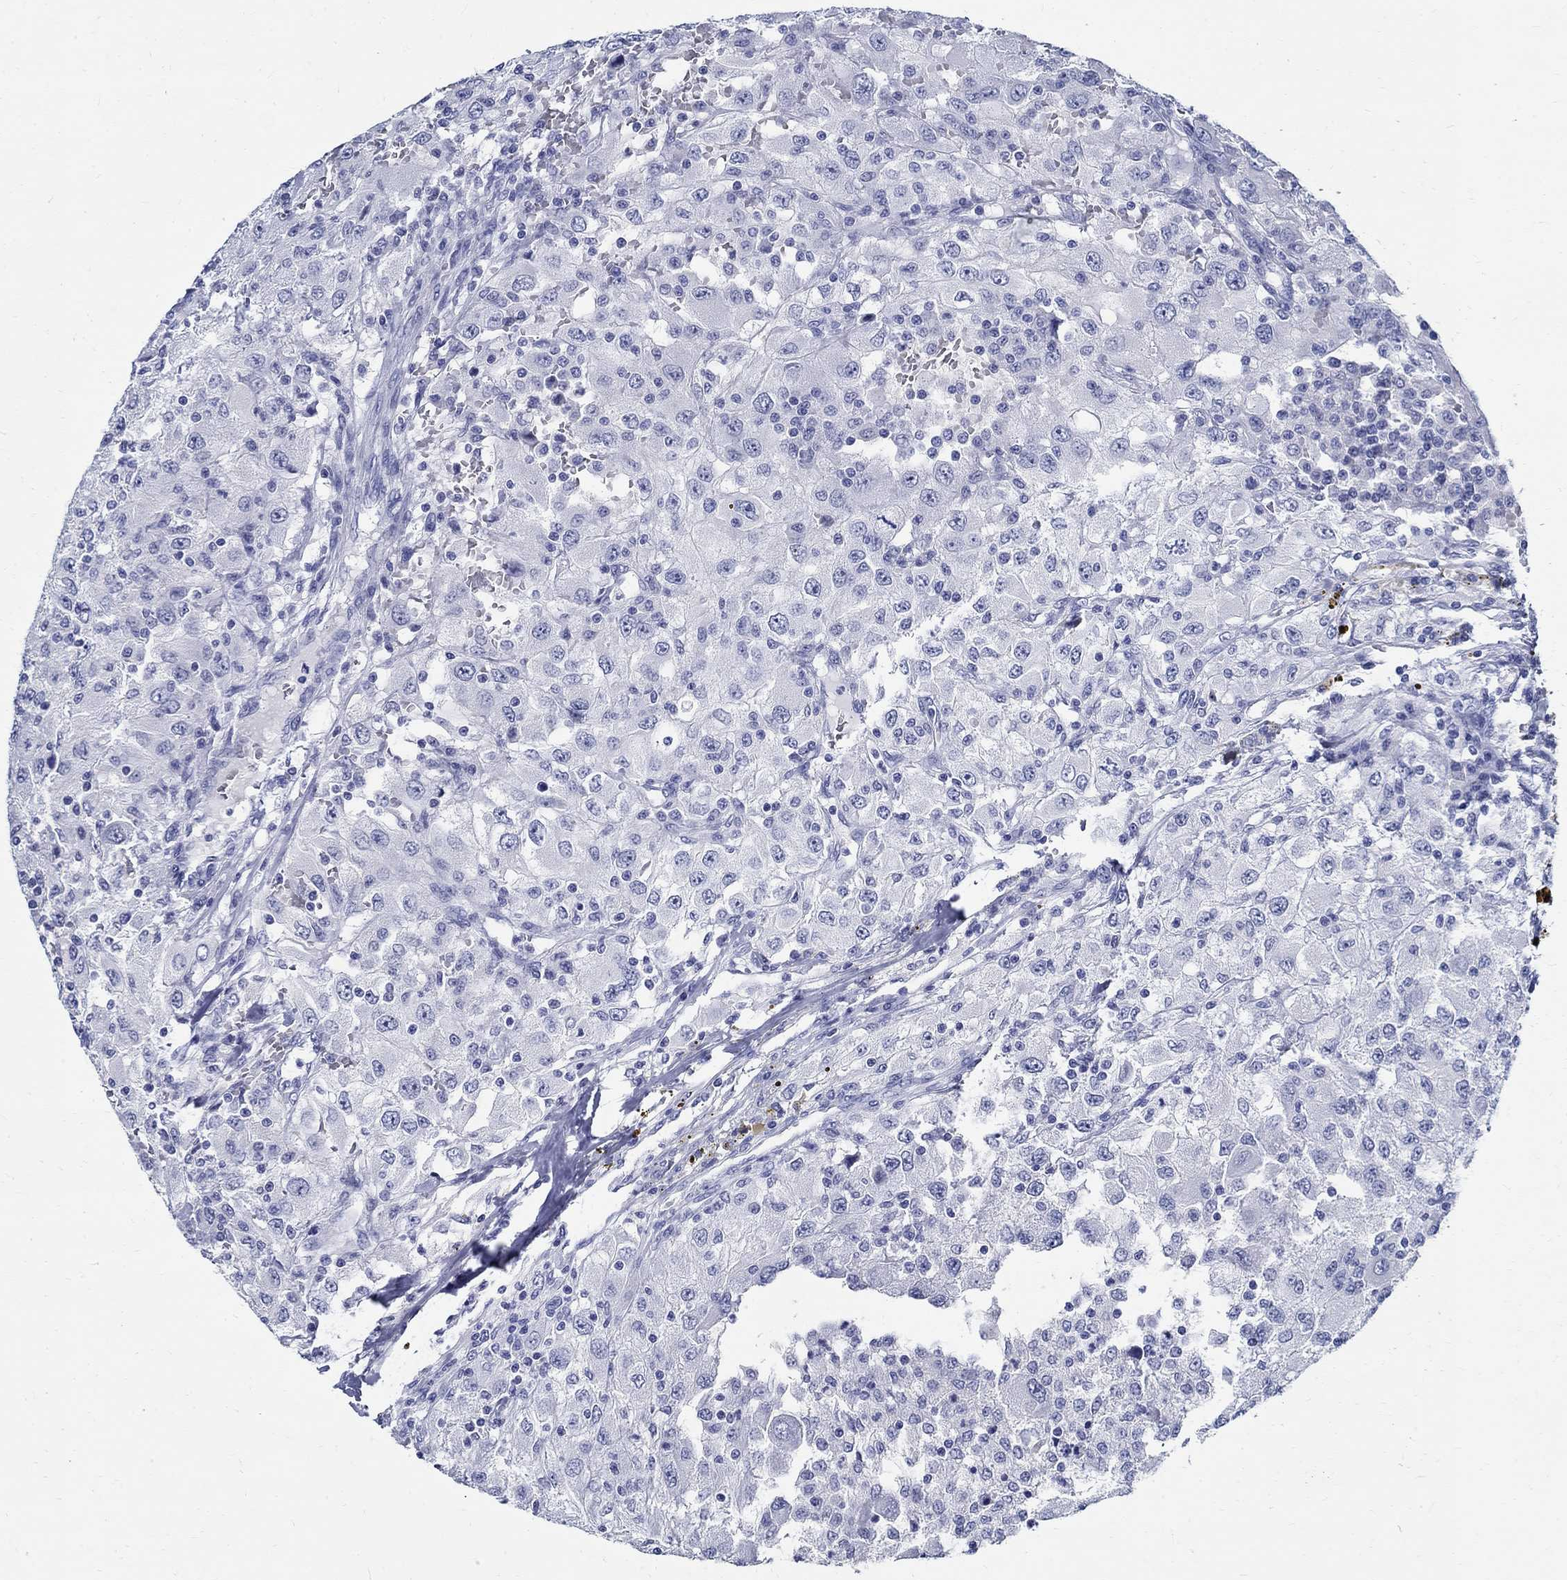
{"staining": {"intensity": "negative", "quantity": "none", "location": "none"}, "tissue": "renal cancer", "cell_type": "Tumor cells", "image_type": "cancer", "snomed": [{"axis": "morphology", "description": "Adenocarcinoma, NOS"}, {"axis": "topography", "description": "Kidney"}], "caption": "High power microscopy histopathology image of an immunohistochemistry histopathology image of renal cancer (adenocarcinoma), revealing no significant positivity in tumor cells.", "gene": "BSPRY", "patient": {"sex": "female", "age": 67}}